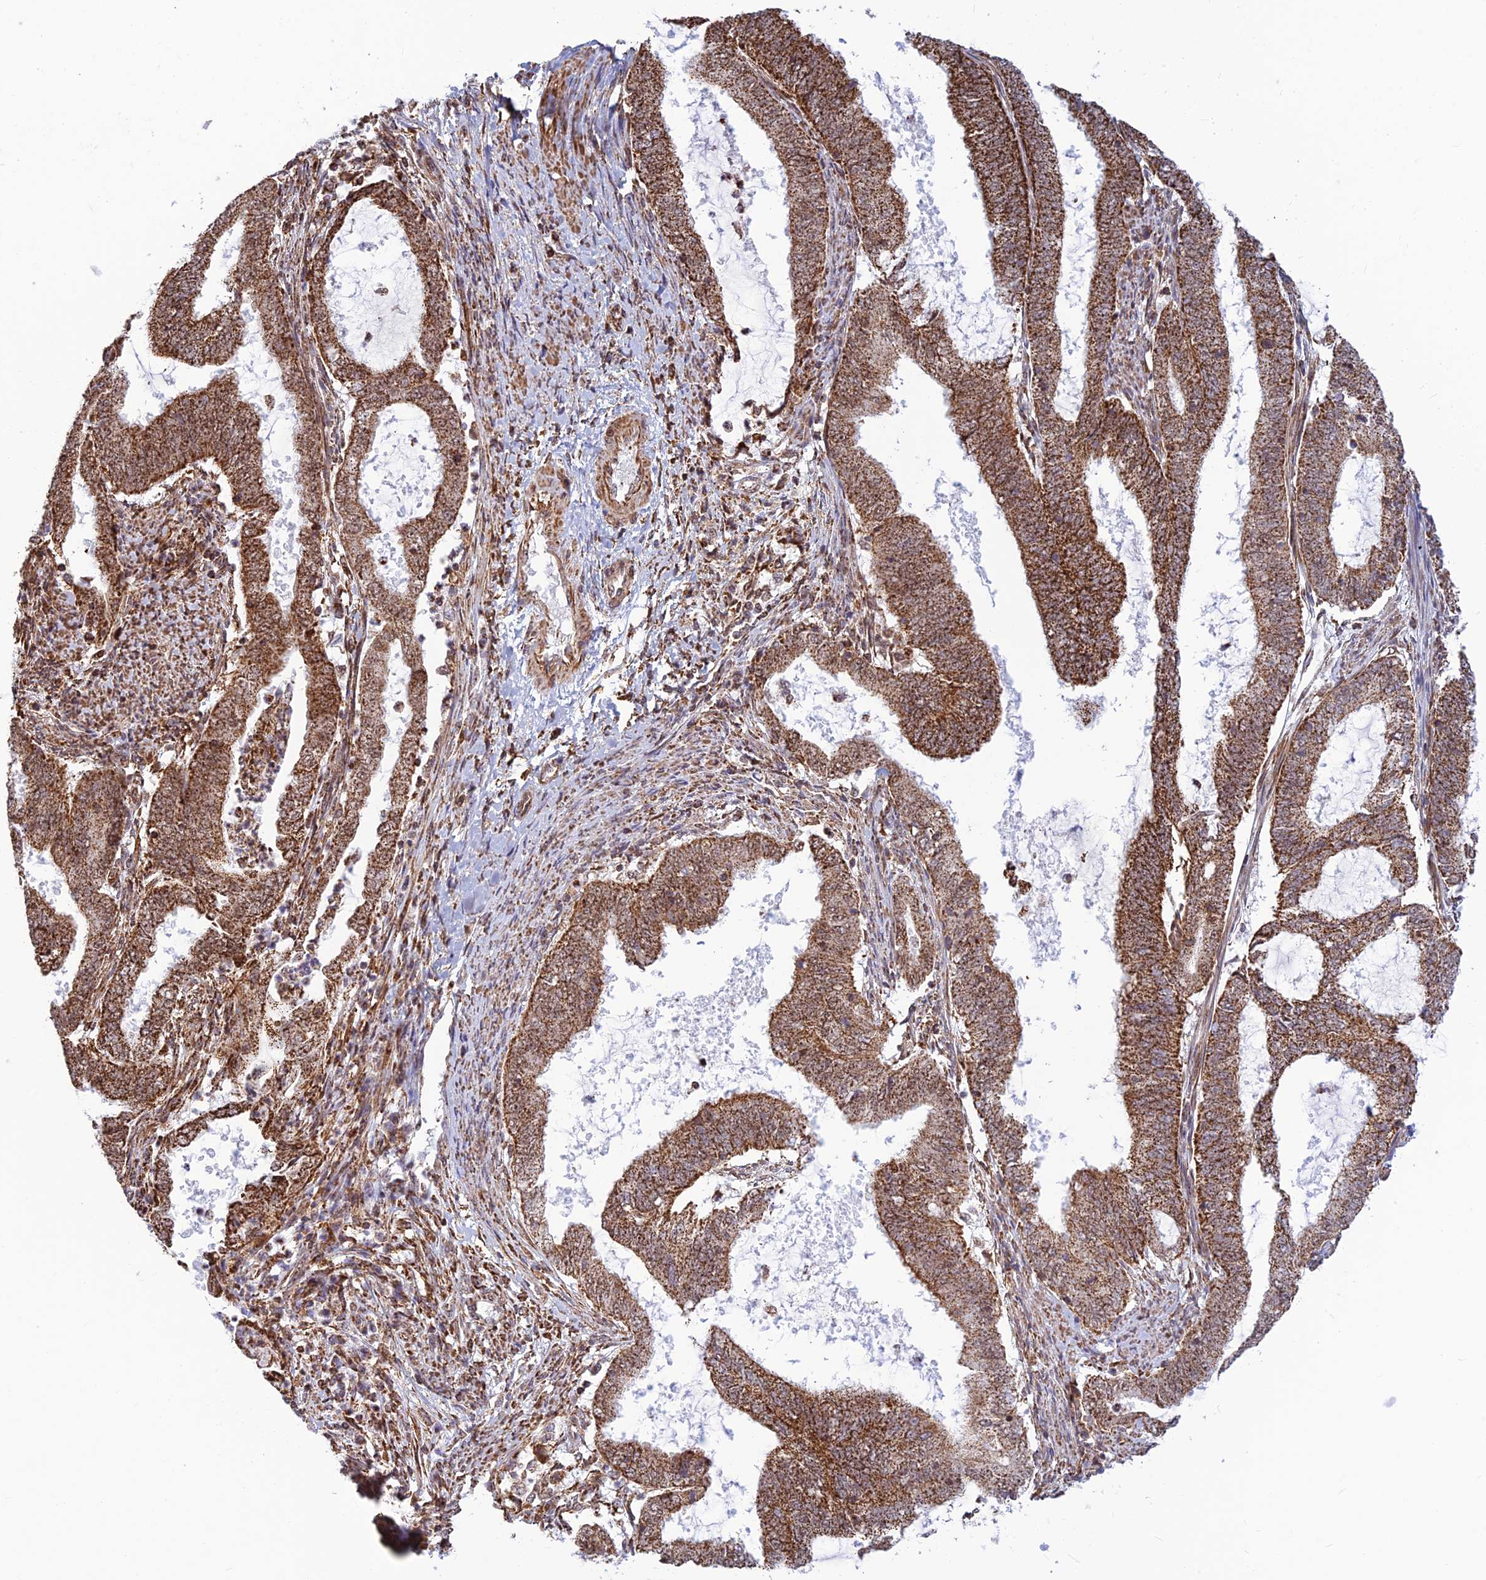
{"staining": {"intensity": "moderate", "quantity": ">75%", "location": "cytoplasmic/membranous"}, "tissue": "endometrial cancer", "cell_type": "Tumor cells", "image_type": "cancer", "snomed": [{"axis": "morphology", "description": "Adenocarcinoma, NOS"}, {"axis": "topography", "description": "Endometrium"}], "caption": "The micrograph demonstrates immunohistochemical staining of endometrial cancer (adenocarcinoma). There is moderate cytoplasmic/membranous positivity is identified in about >75% of tumor cells.", "gene": "POLR1G", "patient": {"sex": "female", "age": 51}}